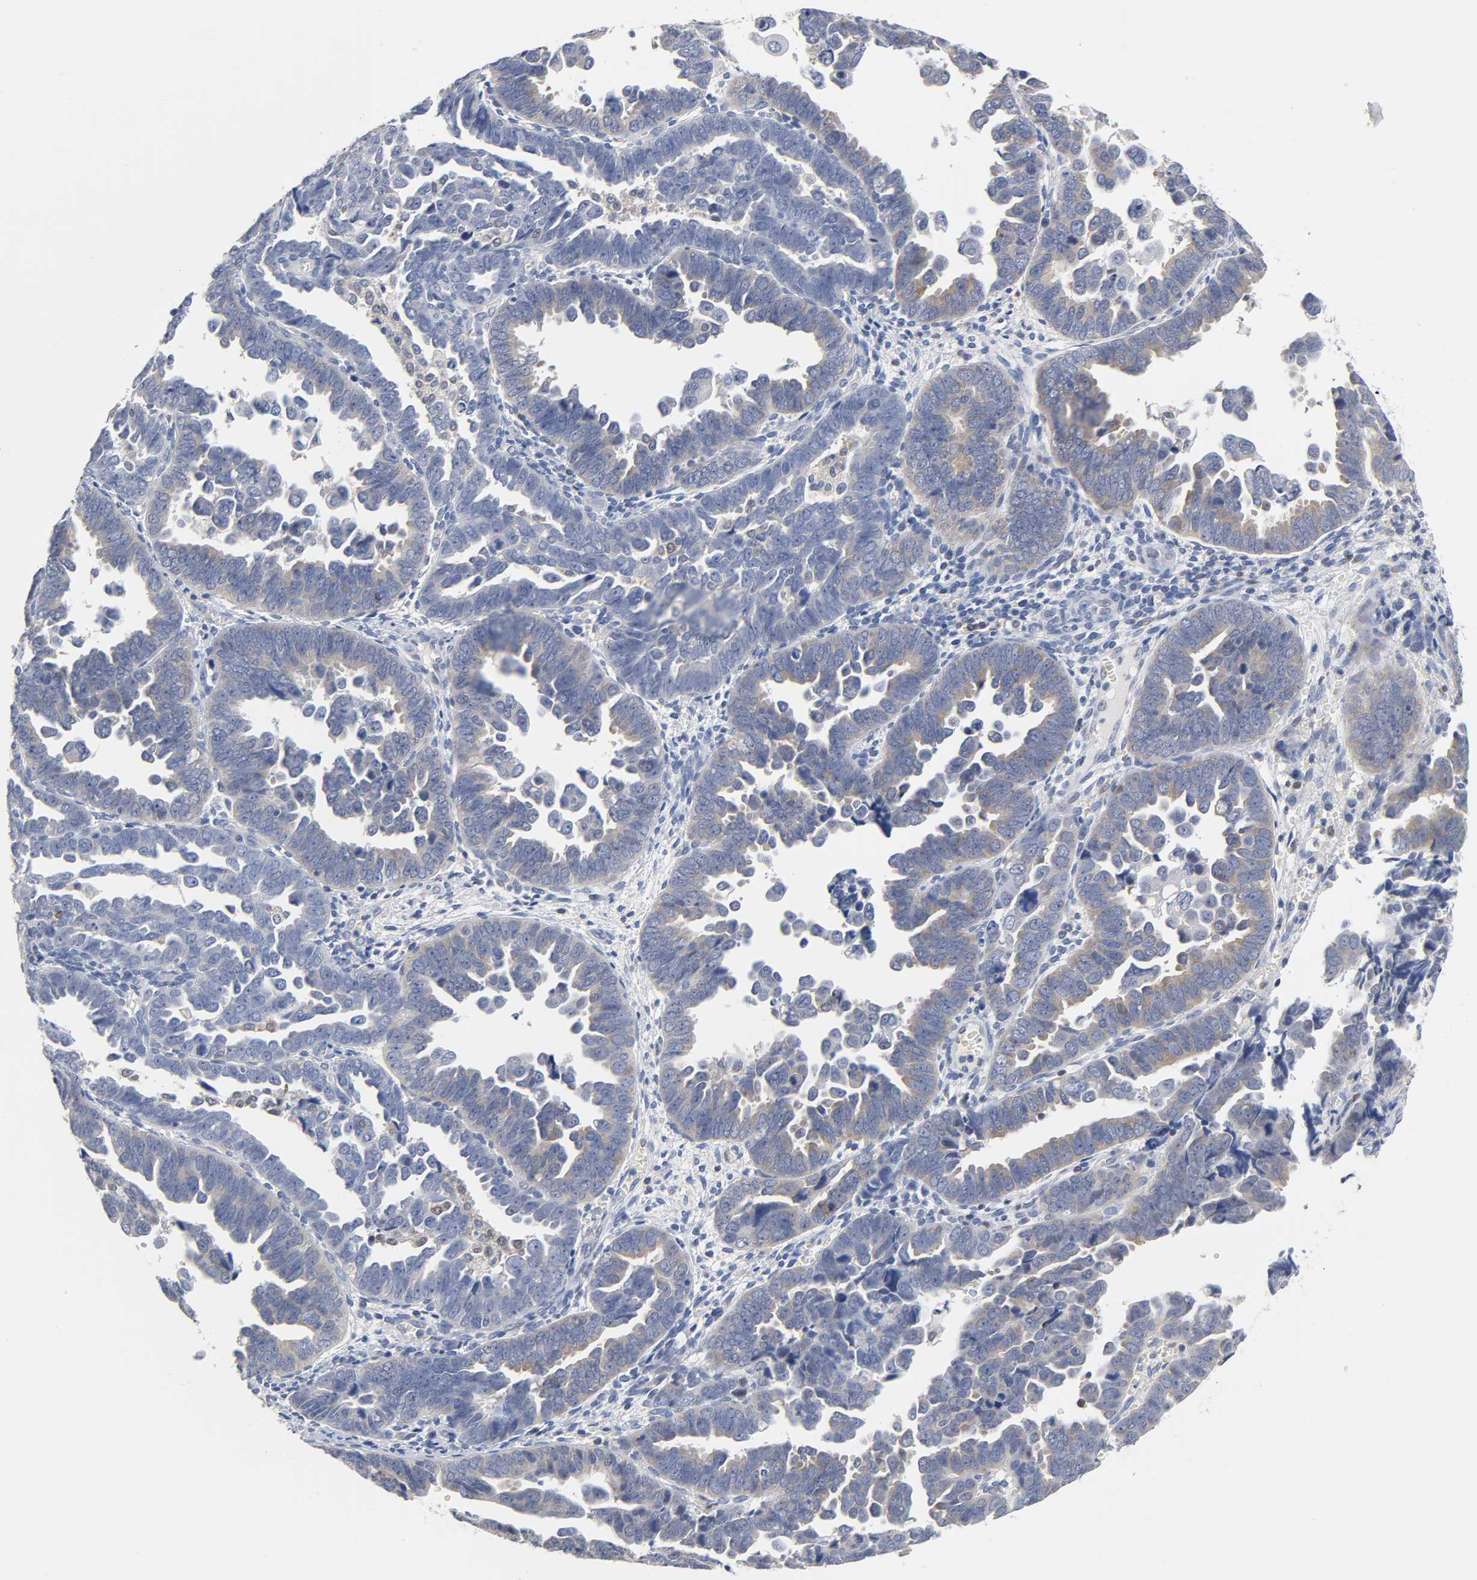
{"staining": {"intensity": "weak", "quantity": "25%-75%", "location": "cytoplasmic/membranous"}, "tissue": "endometrial cancer", "cell_type": "Tumor cells", "image_type": "cancer", "snomed": [{"axis": "morphology", "description": "Adenocarcinoma, NOS"}, {"axis": "topography", "description": "Endometrium"}], "caption": "About 25%-75% of tumor cells in human endometrial cancer (adenocarcinoma) show weak cytoplasmic/membranous protein positivity as visualized by brown immunohistochemical staining.", "gene": "NFATC1", "patient": {"sex": "female", "age": 75}}